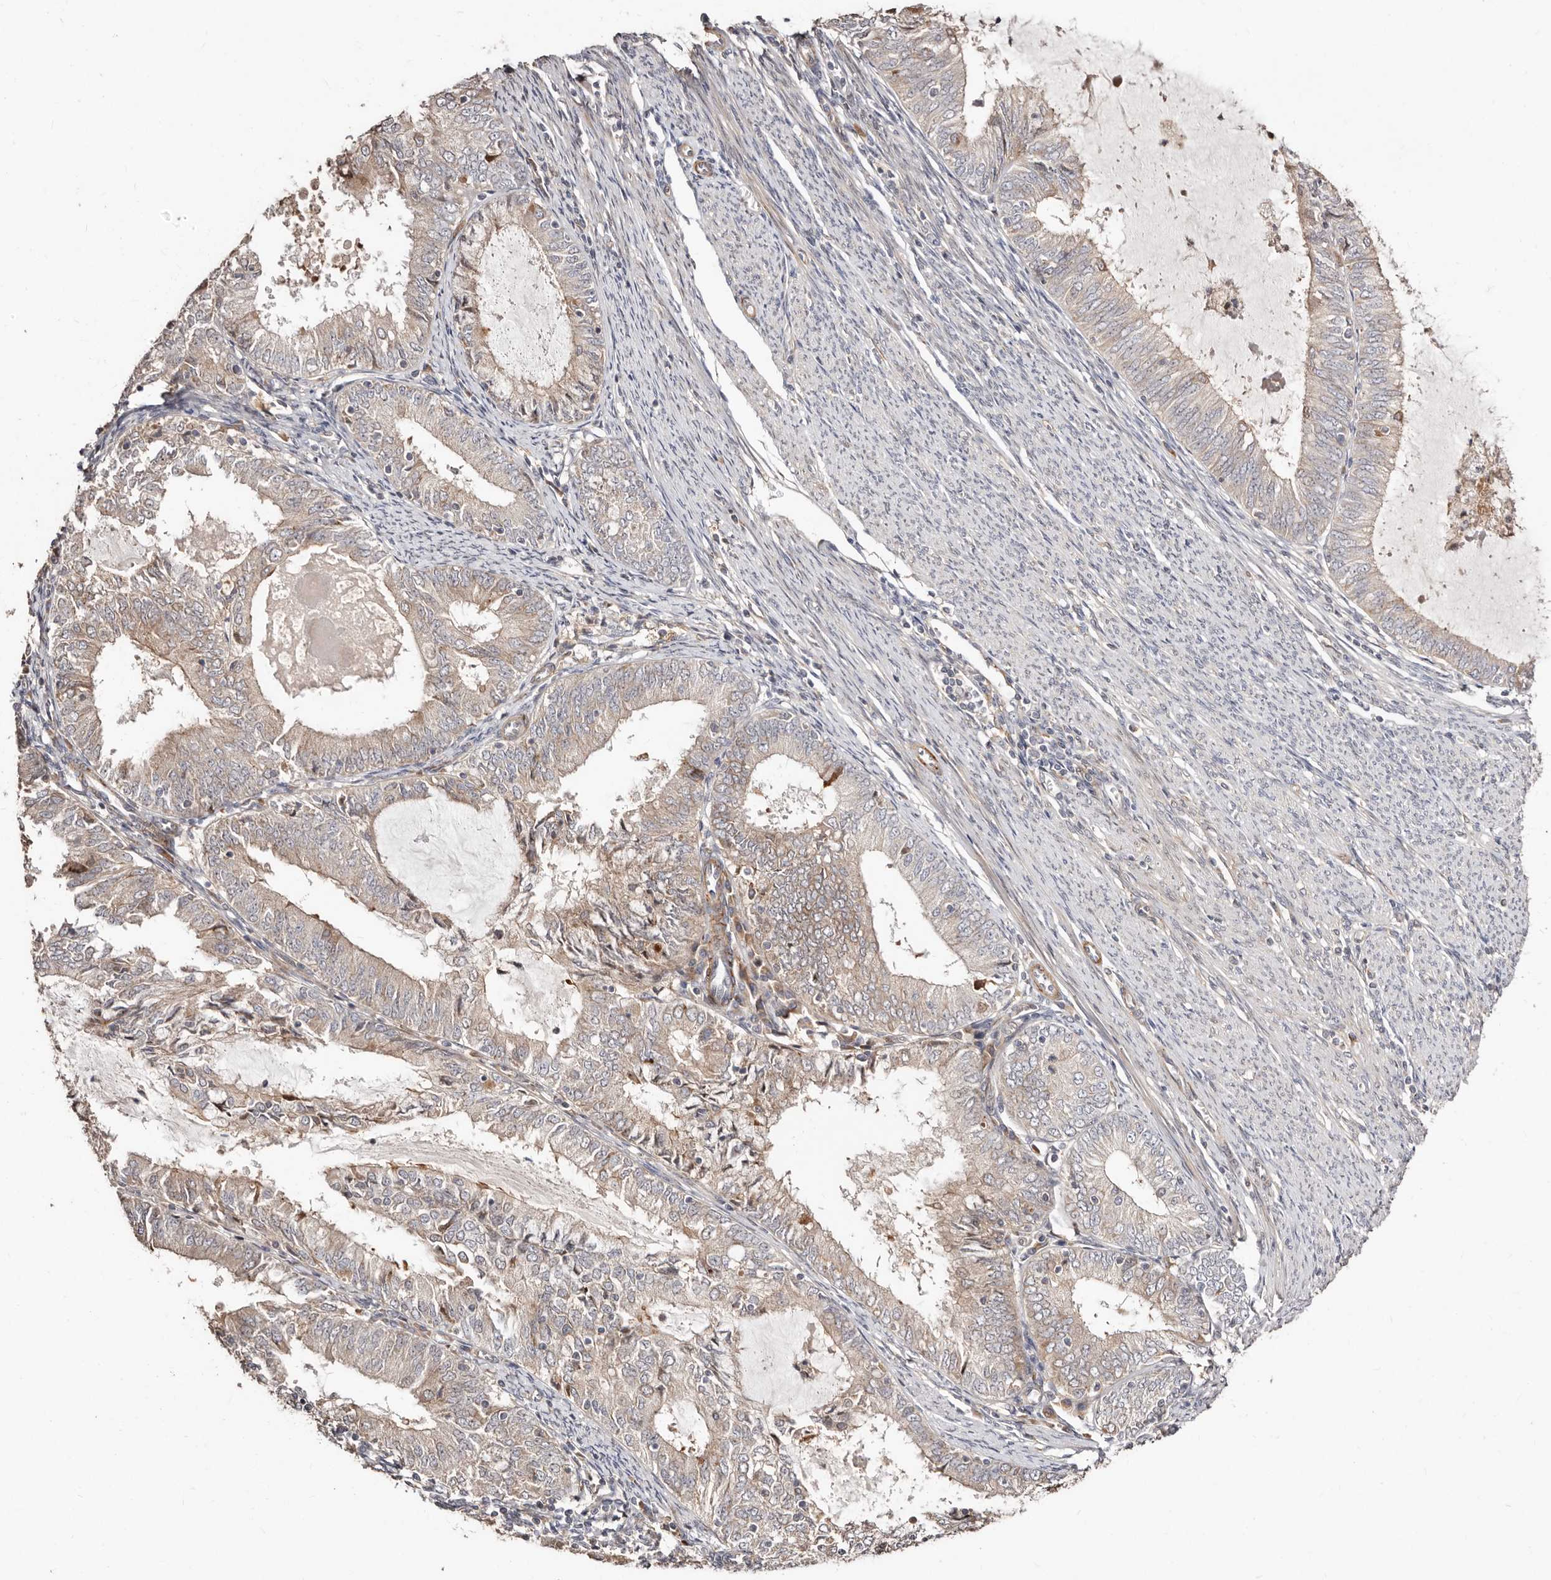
{"staining": {"intensity": "weak", "quantity": "25%-75%", "location": "cytoplasmic/membranous"}, "tissue": "endometrial cancer", "cell_type": "Tumor cells", "image_type": "cancer", "snomed": [{"axis": "morphology", "description": "Adenocarcinoma, NOS"}, {"axis": "topography", "description": "Endometrium"}], "caption": "Endometrial cancer stained with immunohistochemistry displays weak cytoplasmic/membranous staining in about 25%-75% of tumor cells. (DAB (3,3'-diaminobenzidine) = brown stain, brightfield microscopy at high magnification).", "gene": "APOL6", "patient": {"sex": "female", "age": 57}}